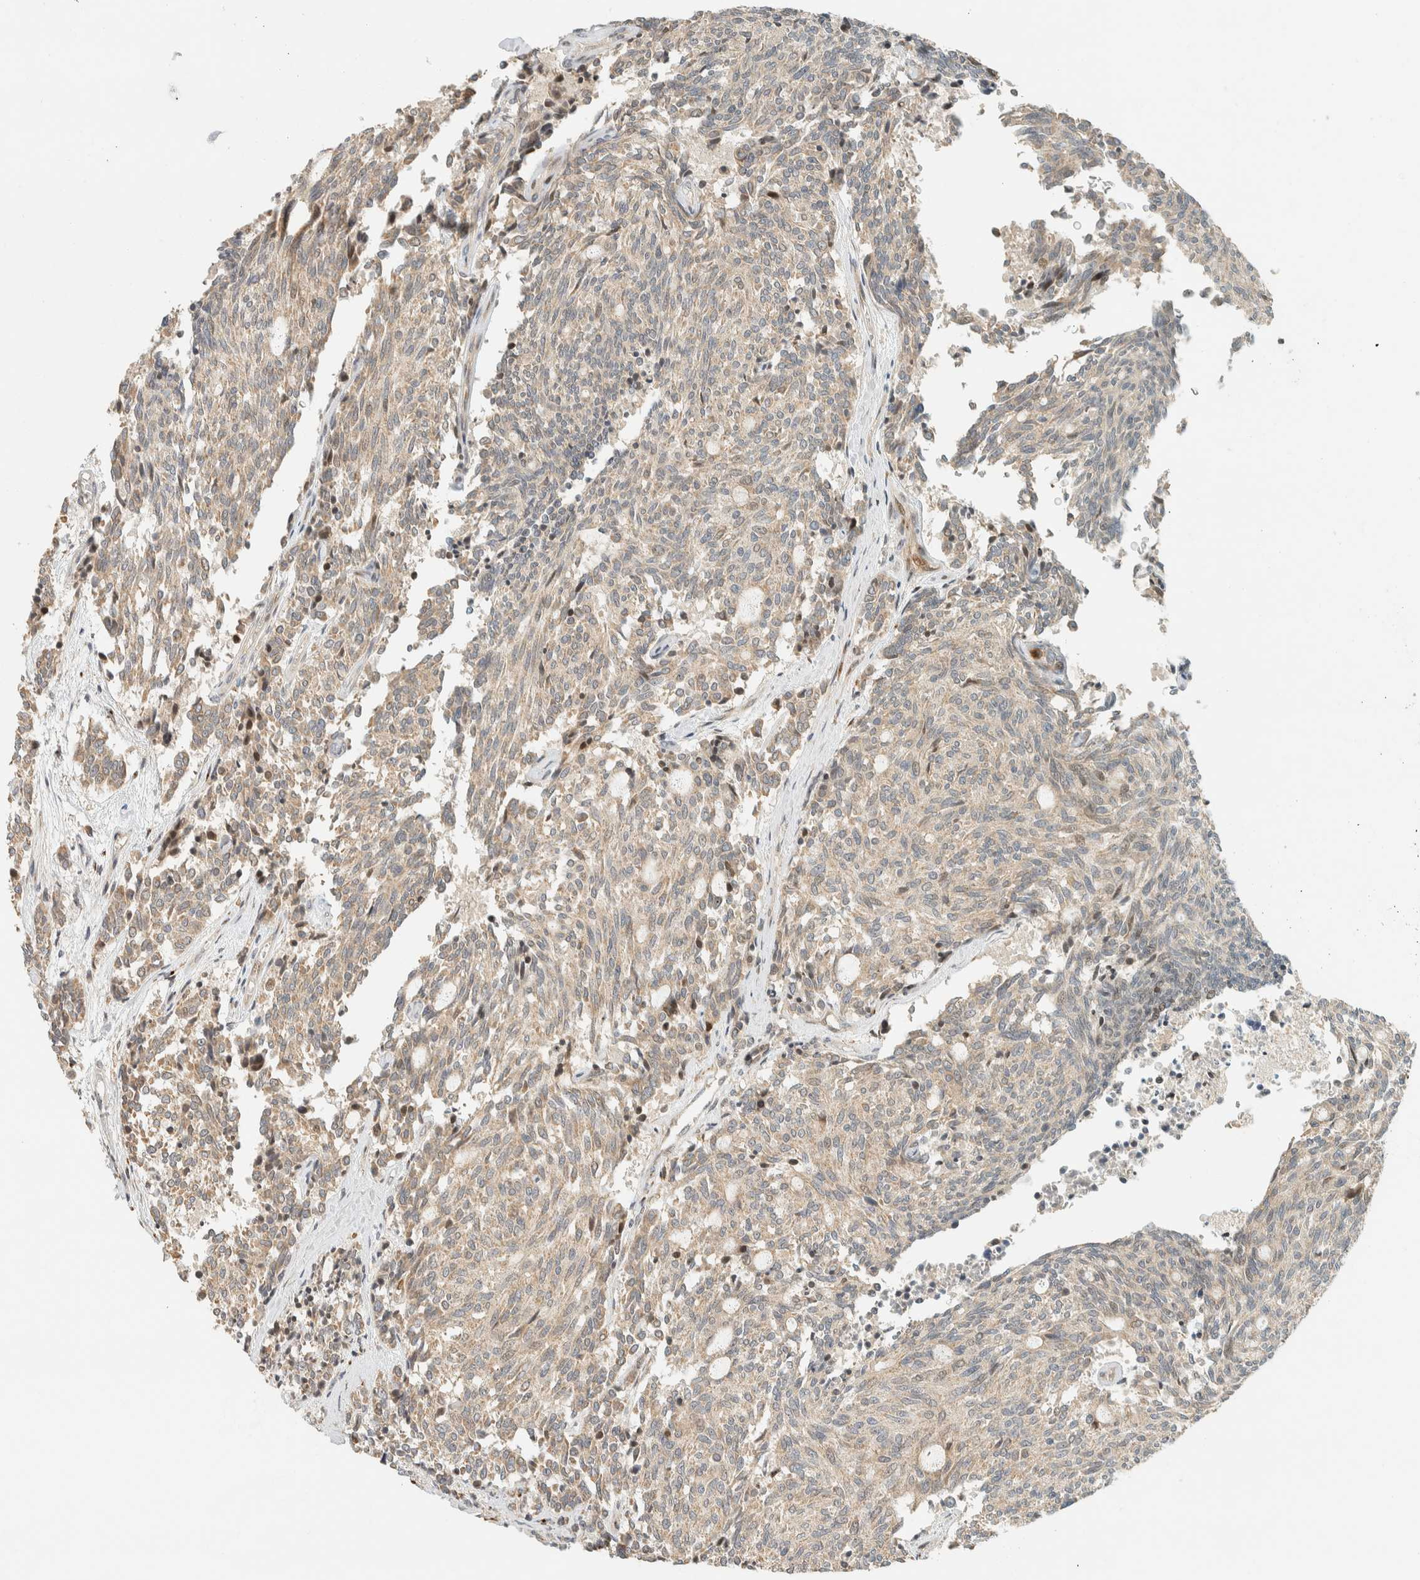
{"staining": {"intensity": "weak", "quantity": ">75%", "location": "cytoplasmic/membranous"}, "tissue": "carcinoid", "cell_type": "Tumor cells", "image_type": "cancer", "snomed": [{"axis": "morphology", "description": "Carcinoid, malignant, NOS"}, {"axis": "topography", "description": "Pancreas"}], "caption": "Protein expression analysis of carcinoid displays weak cytoplasmic/membranous positivity in approximately >75% of tumor cells. (DAB (3,3'-diaminobenzidine) = brown stain, brightfield microscopy at high magnification).", "gene": "CCDC171", "patient": {"sex": "female", "age": 54}}